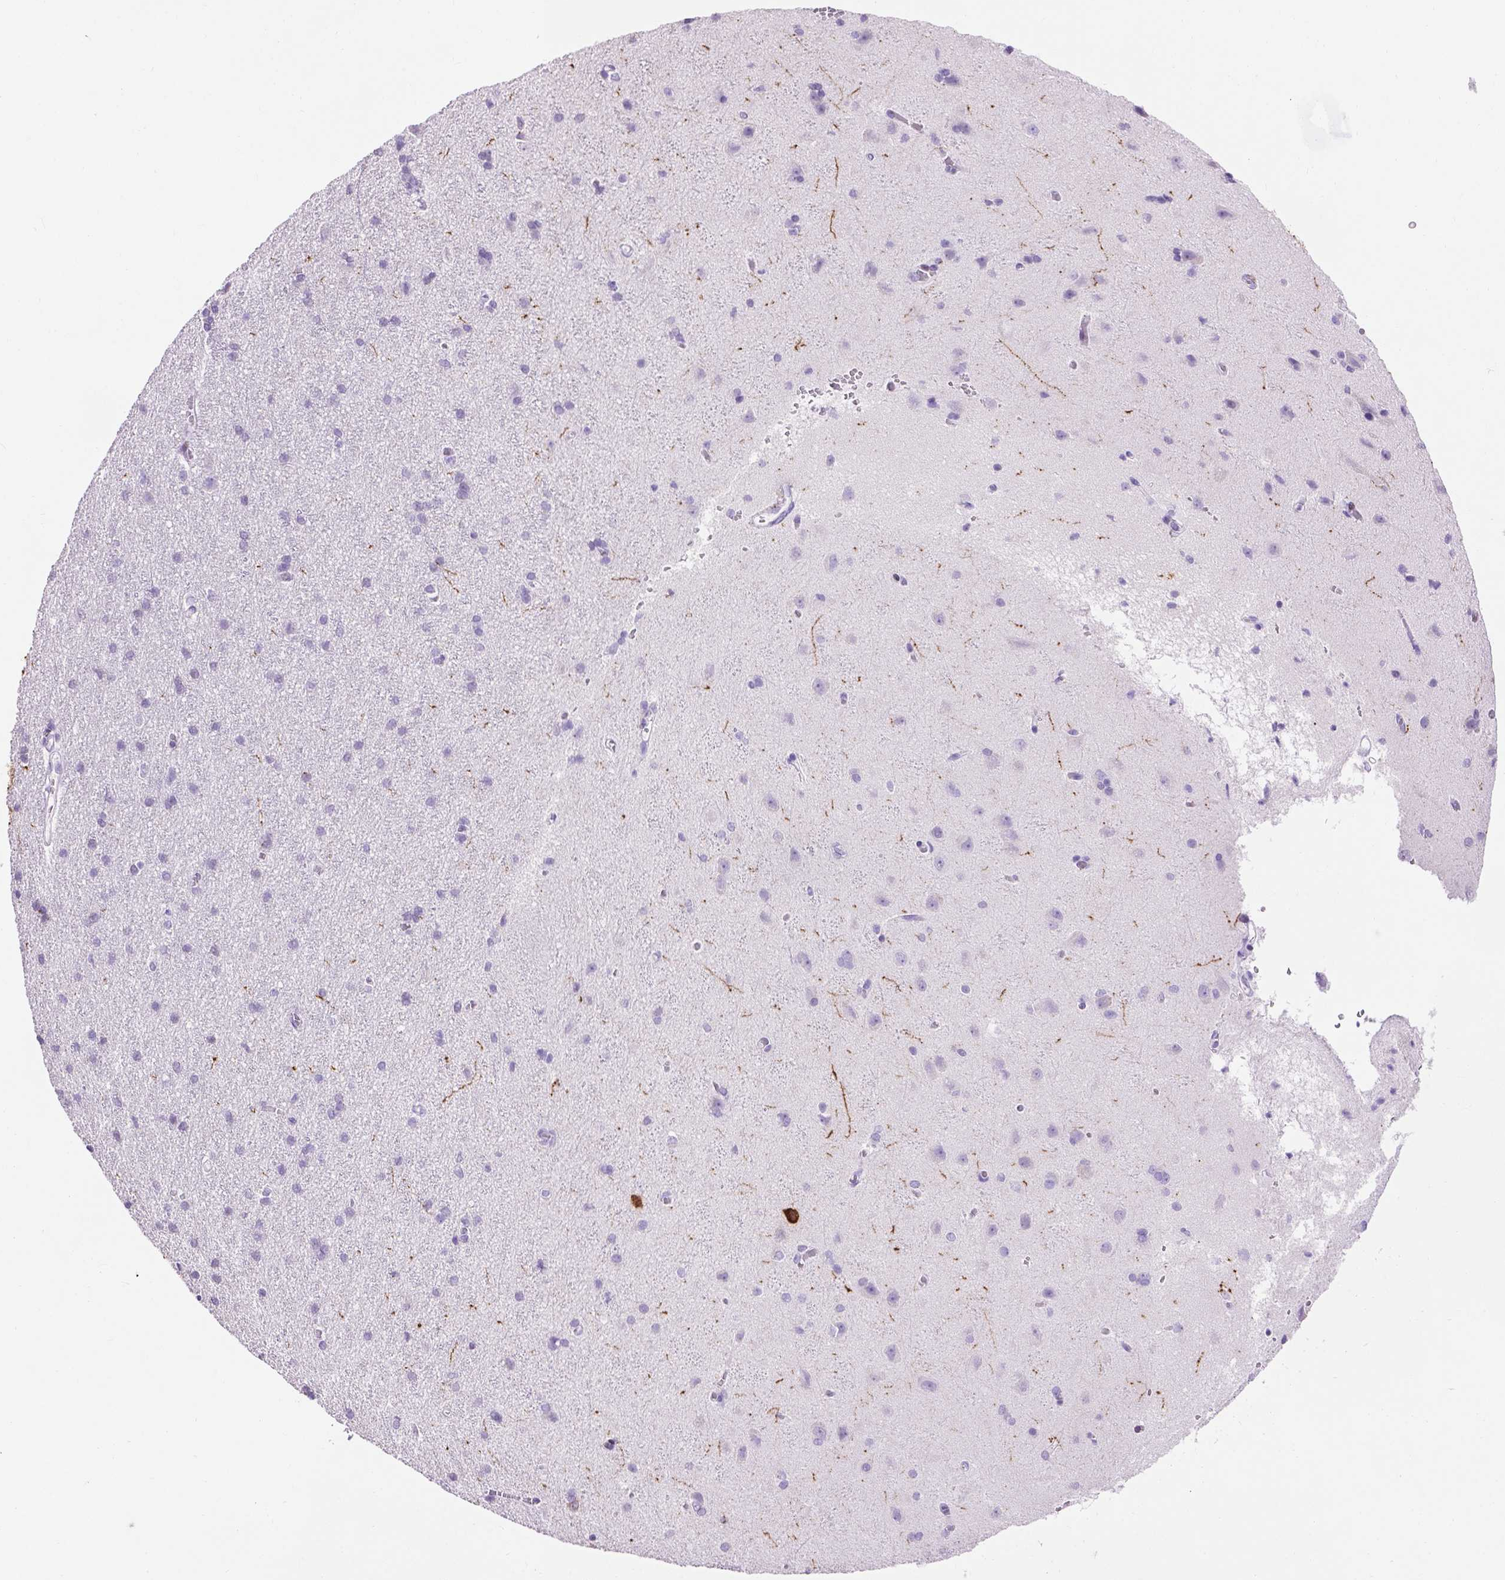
{"staining": {"intensity": "negative", "quantity": "none", "location": "none"}, "tissue": "cerebral cortex", "cell_type": "Endothelial cells", "image_type": "normal", "snomed": [{"axis": "morphology", "description": "Normal tissue, NOS"}, {"axis": "topography", "description": "Cerebral cortex"}], "caption": "Immunohistochemistry (IHC) of unremarkable human cerebral cortex demonstrates no positivity in endothelial cells. (DAB (3,3'-diaminobenzidine) IHC visualized using brightfield microscopy, high magnification).", "gene": "TH", "patient": {"sex": "male", "age": 37}}